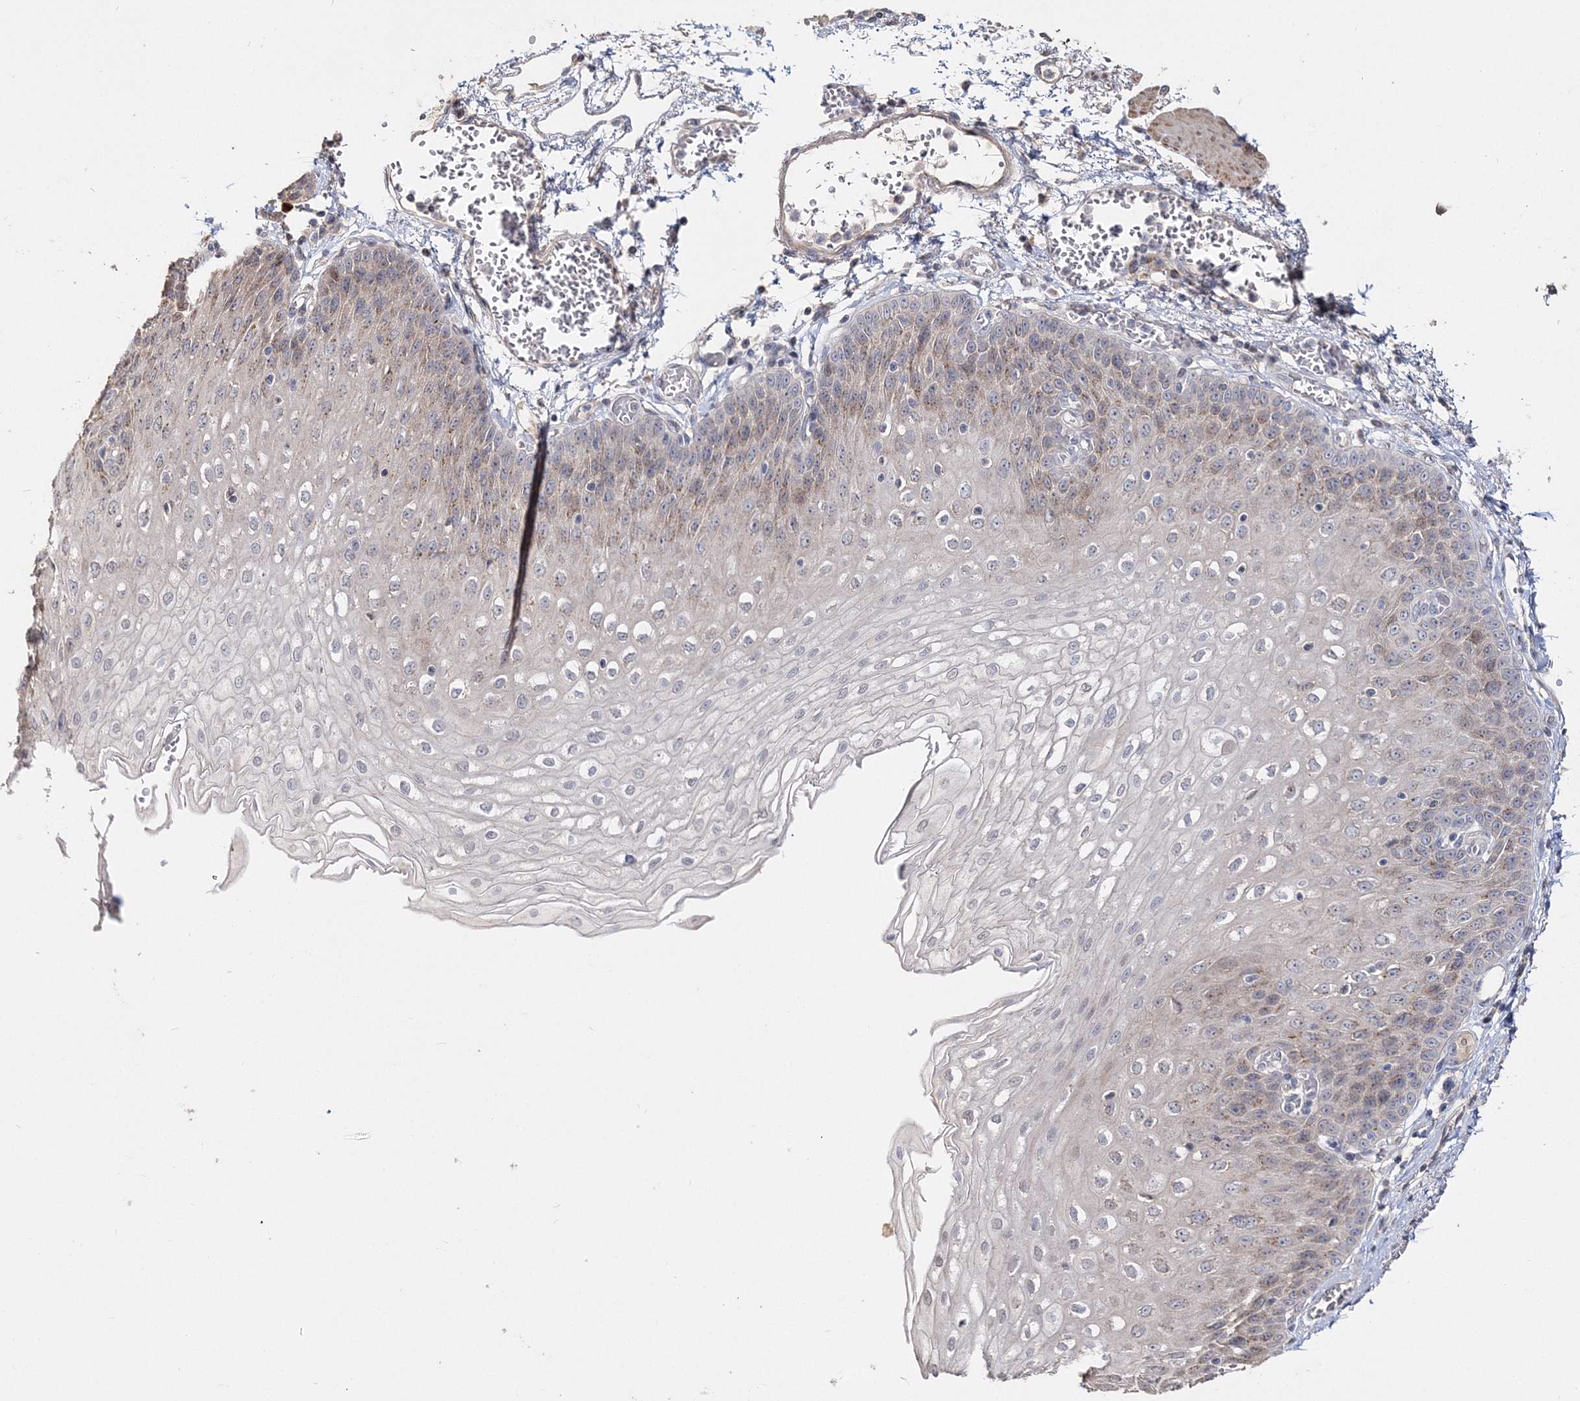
{"staining": {"intensity": "moderate", "quantity": "<25%", "location": "cytoplasmic/membranous"}, "tissue": "esophagus", "cell_type": "Squamous epithelial cells", "image_type": "normal", "snomed": [{"axis": "morphology", "description": "Normal tissue, NOS"}, {"axis": "topography", "description": "Esophagus"}], "caption": "A brown stain labels moderate cytoplasmic/membranous positivity of a protein in squamous epithelial cells of normal esophagus.", "gene": "GJB5", "patient": {"sex": "male", "age": 81}}